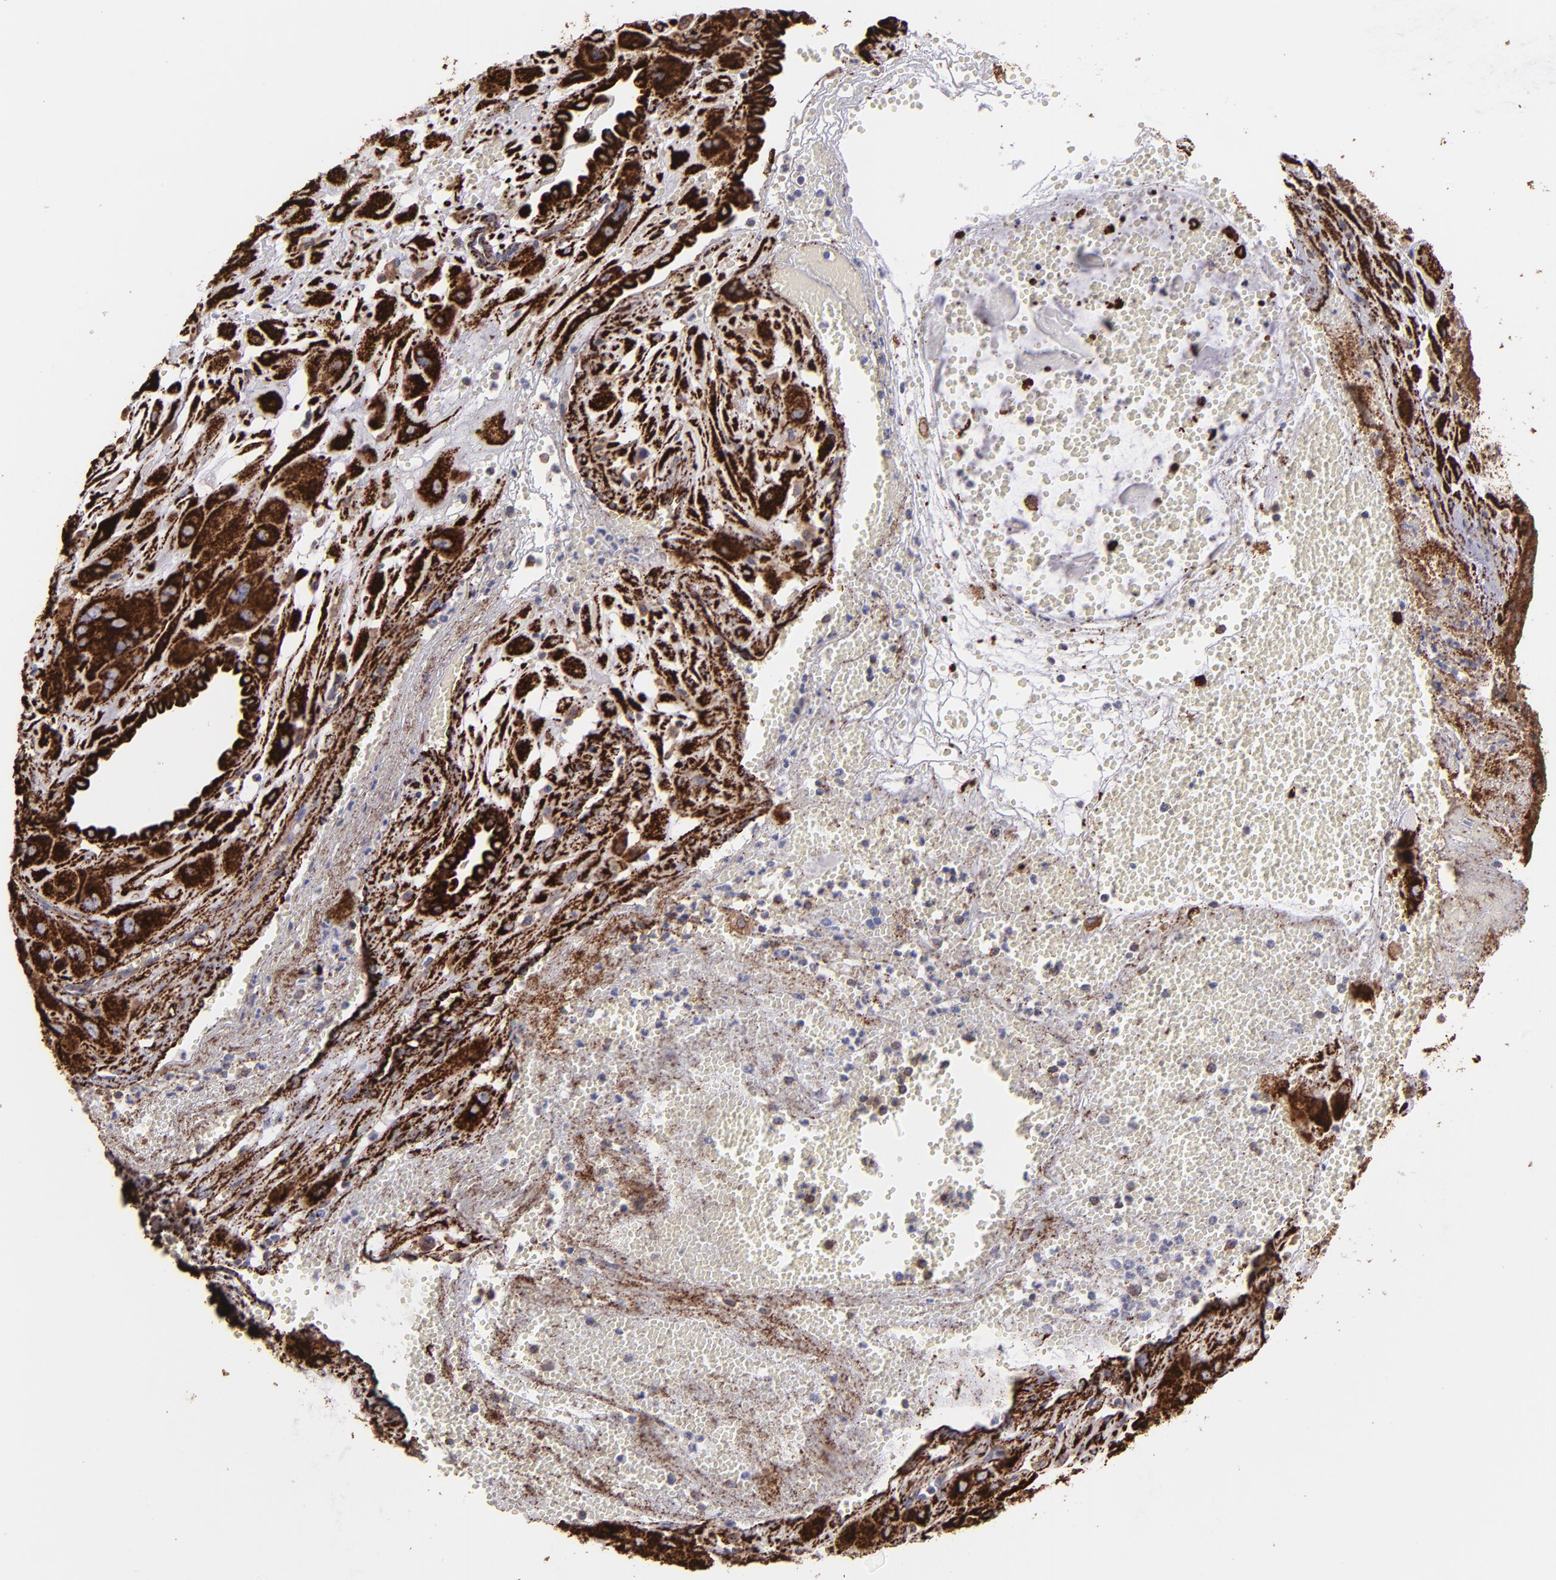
{"staining": {"intensity": "strong", "quantity": ">75%", "location": "cytoplasmic/membranous"}, "tissue": "cervical cancer", "cell_type": "Tumor cells", "image_type": "cancer", "snomed": [{"axis": "morphology", "description": "Squamous cell carcinoma, NOS"}, {"axis": "topography", "description": "Cervix"}], "caption": "An immunohistochemistry (IHC) histopathology image of tumor tissue is shown. Protein staining in brown shows strong cytoplasmic/membranous positivity in cervical cancer (squamous cell carcinoma) within tumor cells.", "gene": "MAOB", "patient": {"sex": "female", "age": 34}}